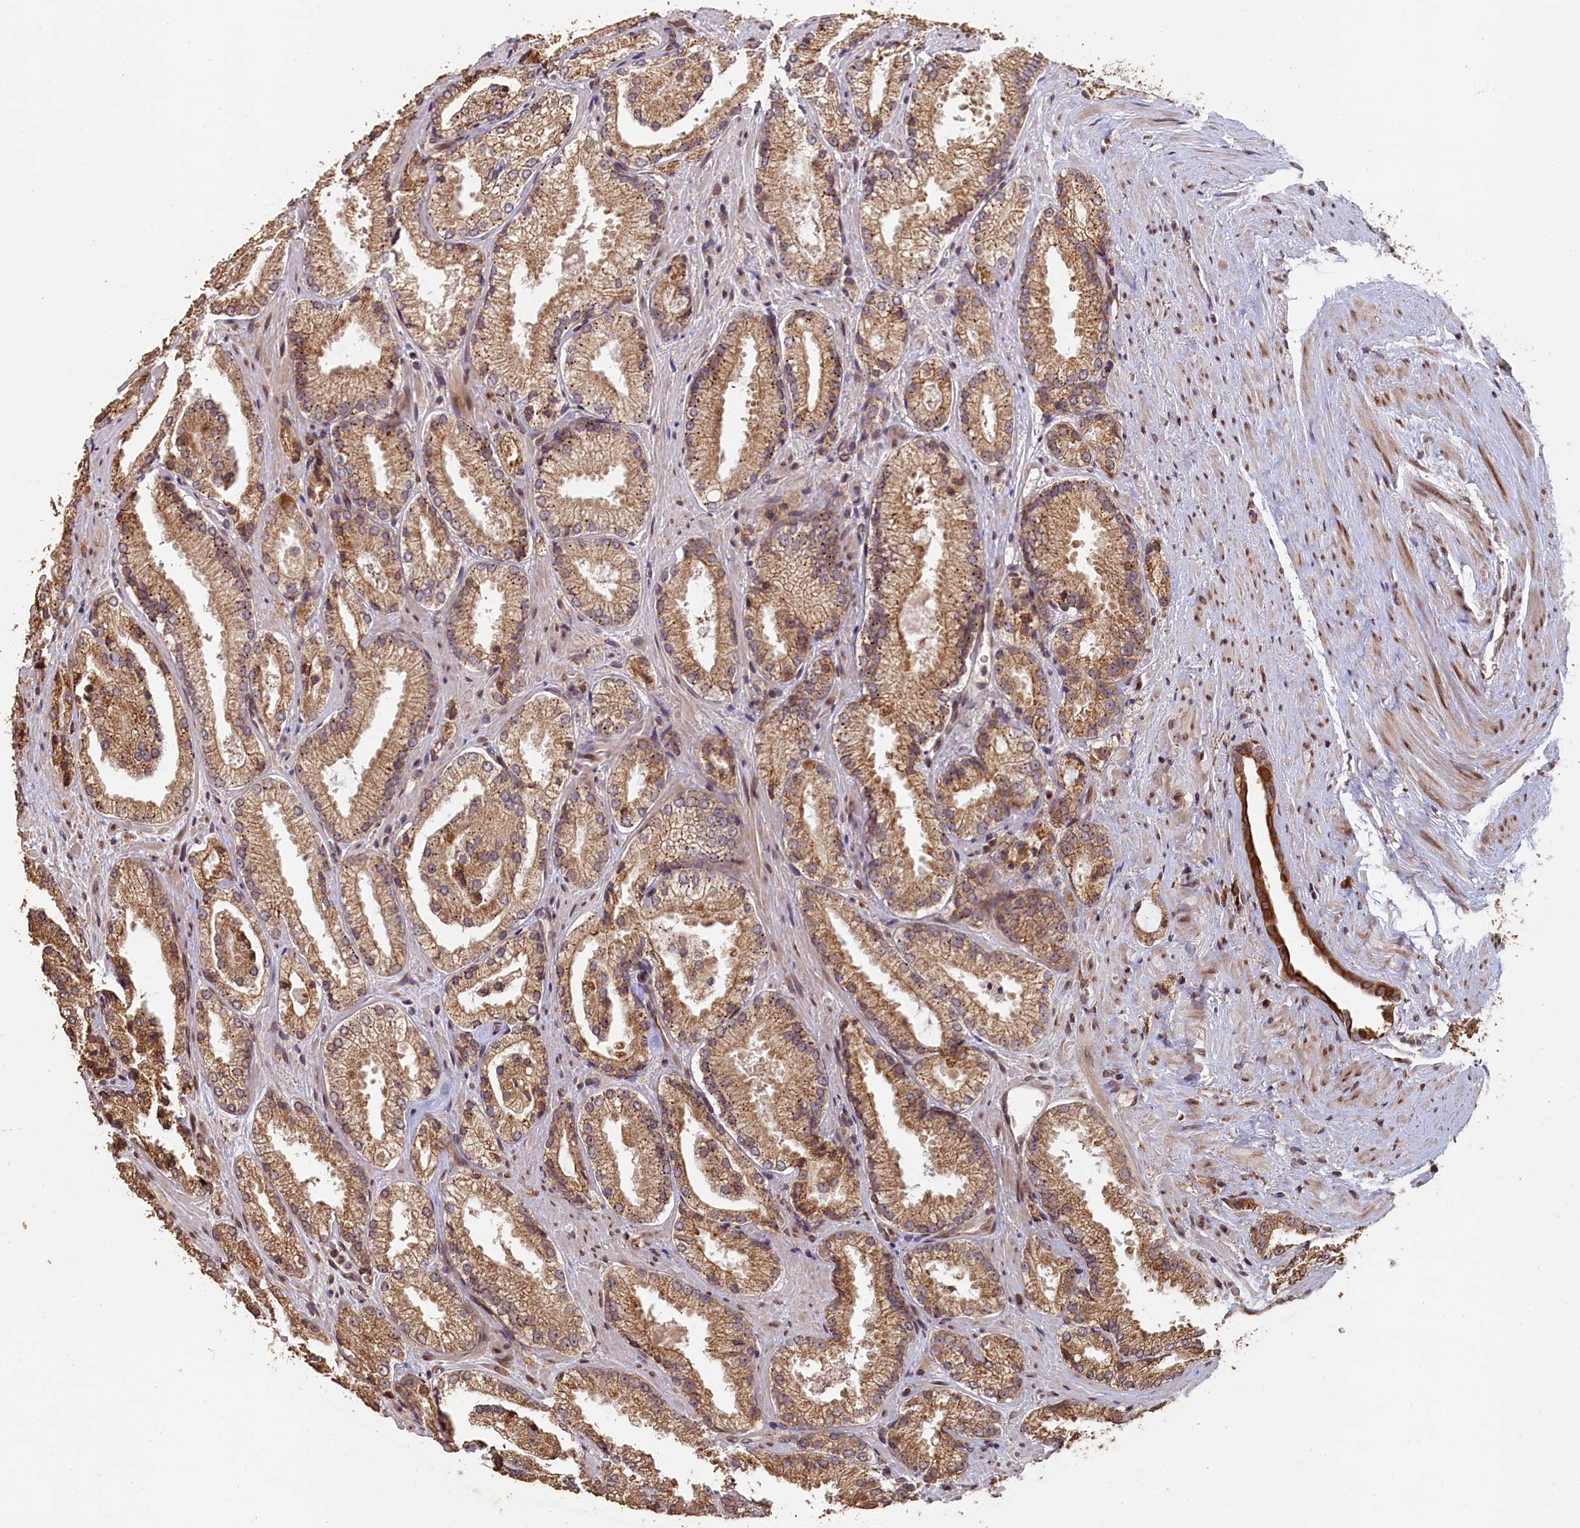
{"staining": {"intensity": "moderate", "quantity": ">75%", "location": "cytoplasmic/membranous"}, "tissue": "prostate cancer", "cell_type": "Tumor cells", "image_type": "cancer", "snomed": [{"axis": "morphology", "description": "Adenocarcinoma, High grade"}, {"axis": "topography", "description": "Prostate"}], "caption": "Prostate cancer (high-grade adenocarcinoma) stained with DAB immunohistochemistry reveals medium levels of moderate cytoplasmic/membranous positivity in about >75% of tumor cells. The protein of interest is stained brown, and the nuclei are stained in blue (DAB (3,3'-diaminobenzidine) IHC with brightfield microscopy, high magnification).", "gene": "SLC38A7", "patient": {"sex": "male", "age": 73}}